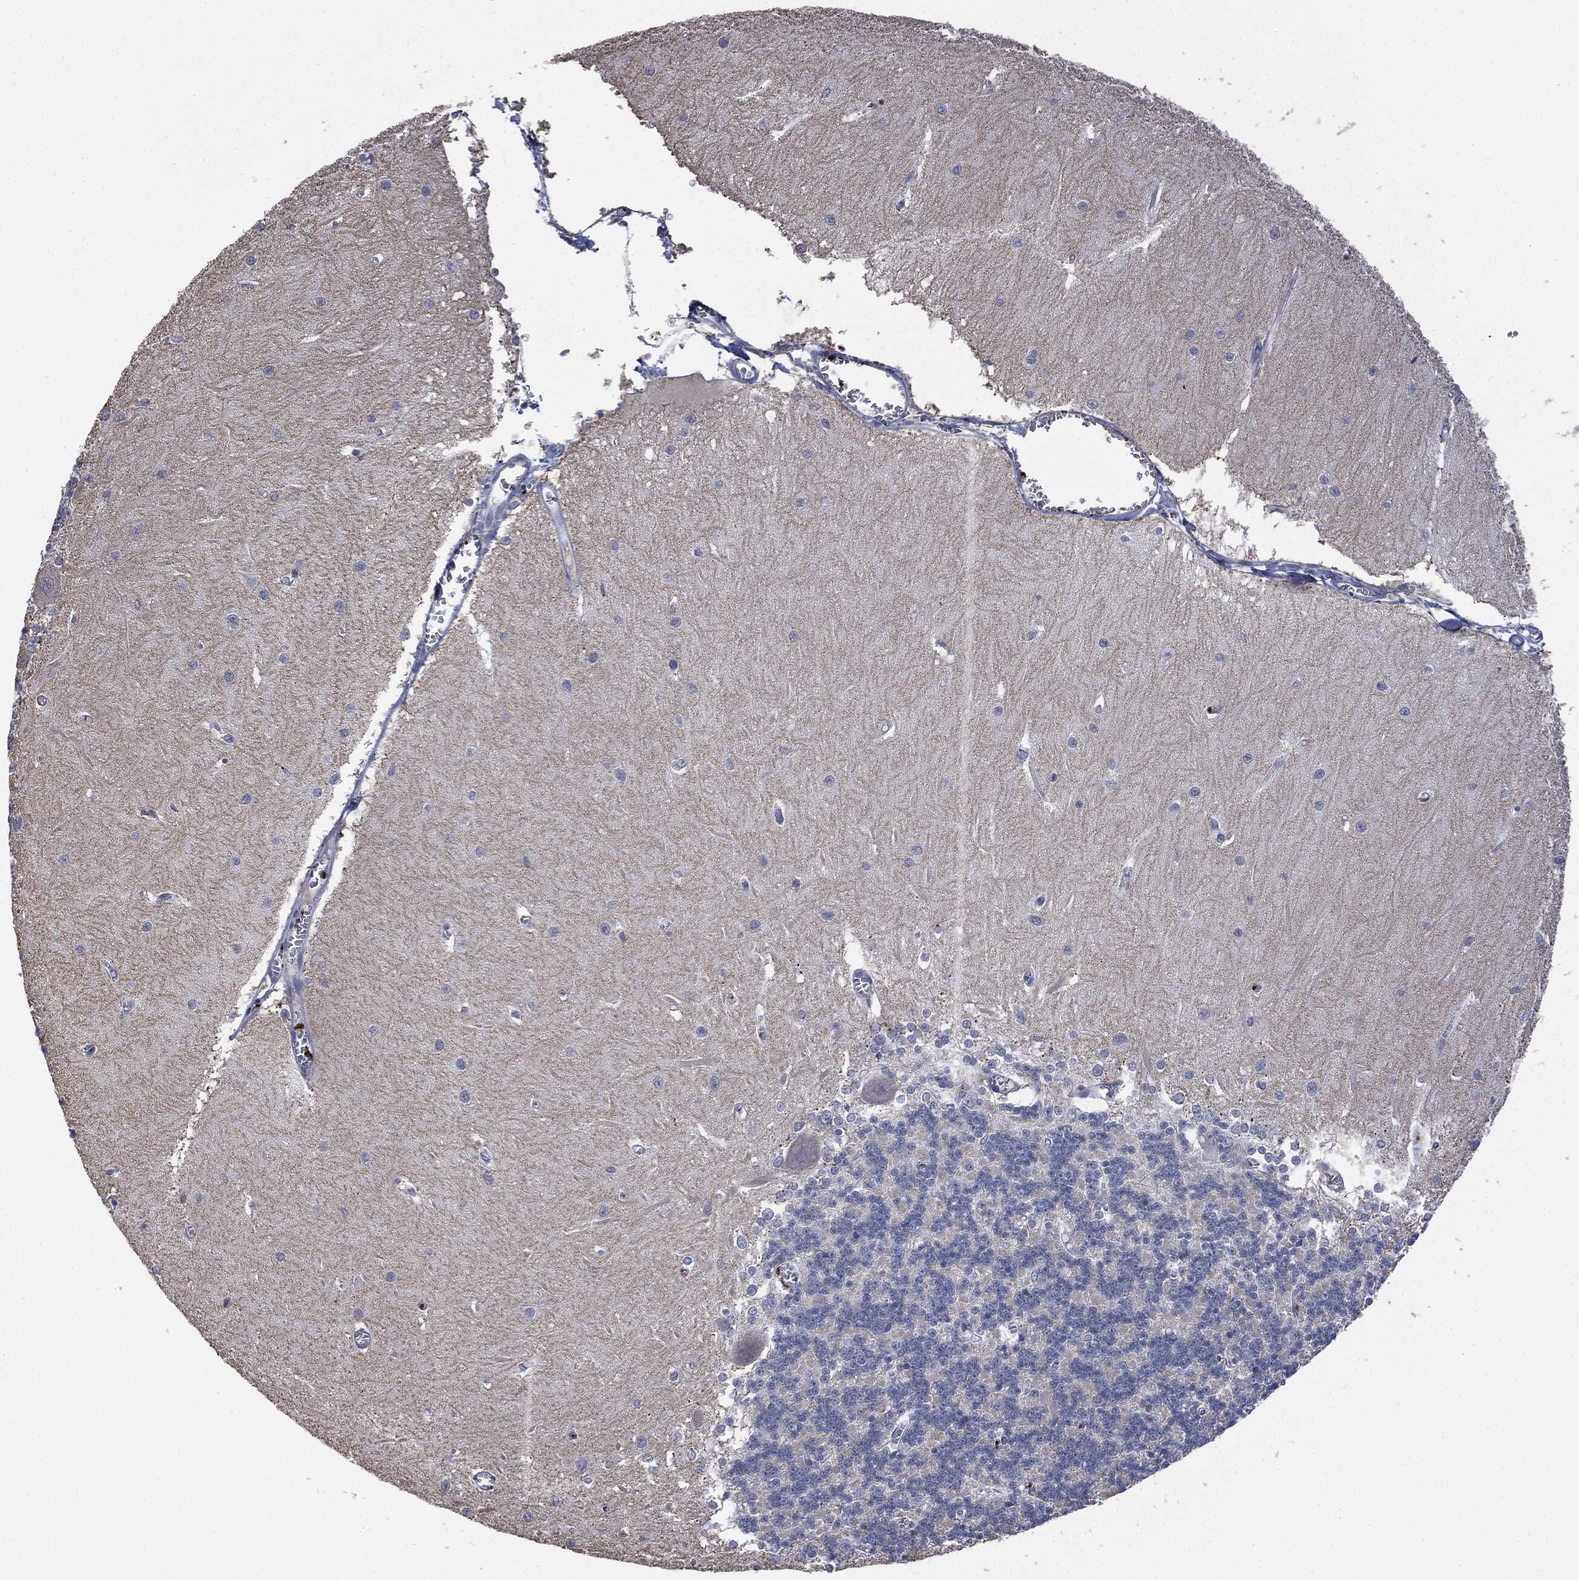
{"staining": {"intensity": "negative", "quantity": "none", "location": "none"}, "tissue": "cerebellum", "cell_type": "Cells in granular layer", "image_type": "normal", "snomed": [{"axis": "morphology", "description": "Normal tissue, NOS"}, {"axis": "topography", "description": "Cerebellum"}], "caption": "An immunohistochemistry micrograph of unremarkable cerebellum is shown. There is no staining in cells in granular layer of cerebellum.", "gene": "CD33", "patient": {"sex": "male", "age": 37}}